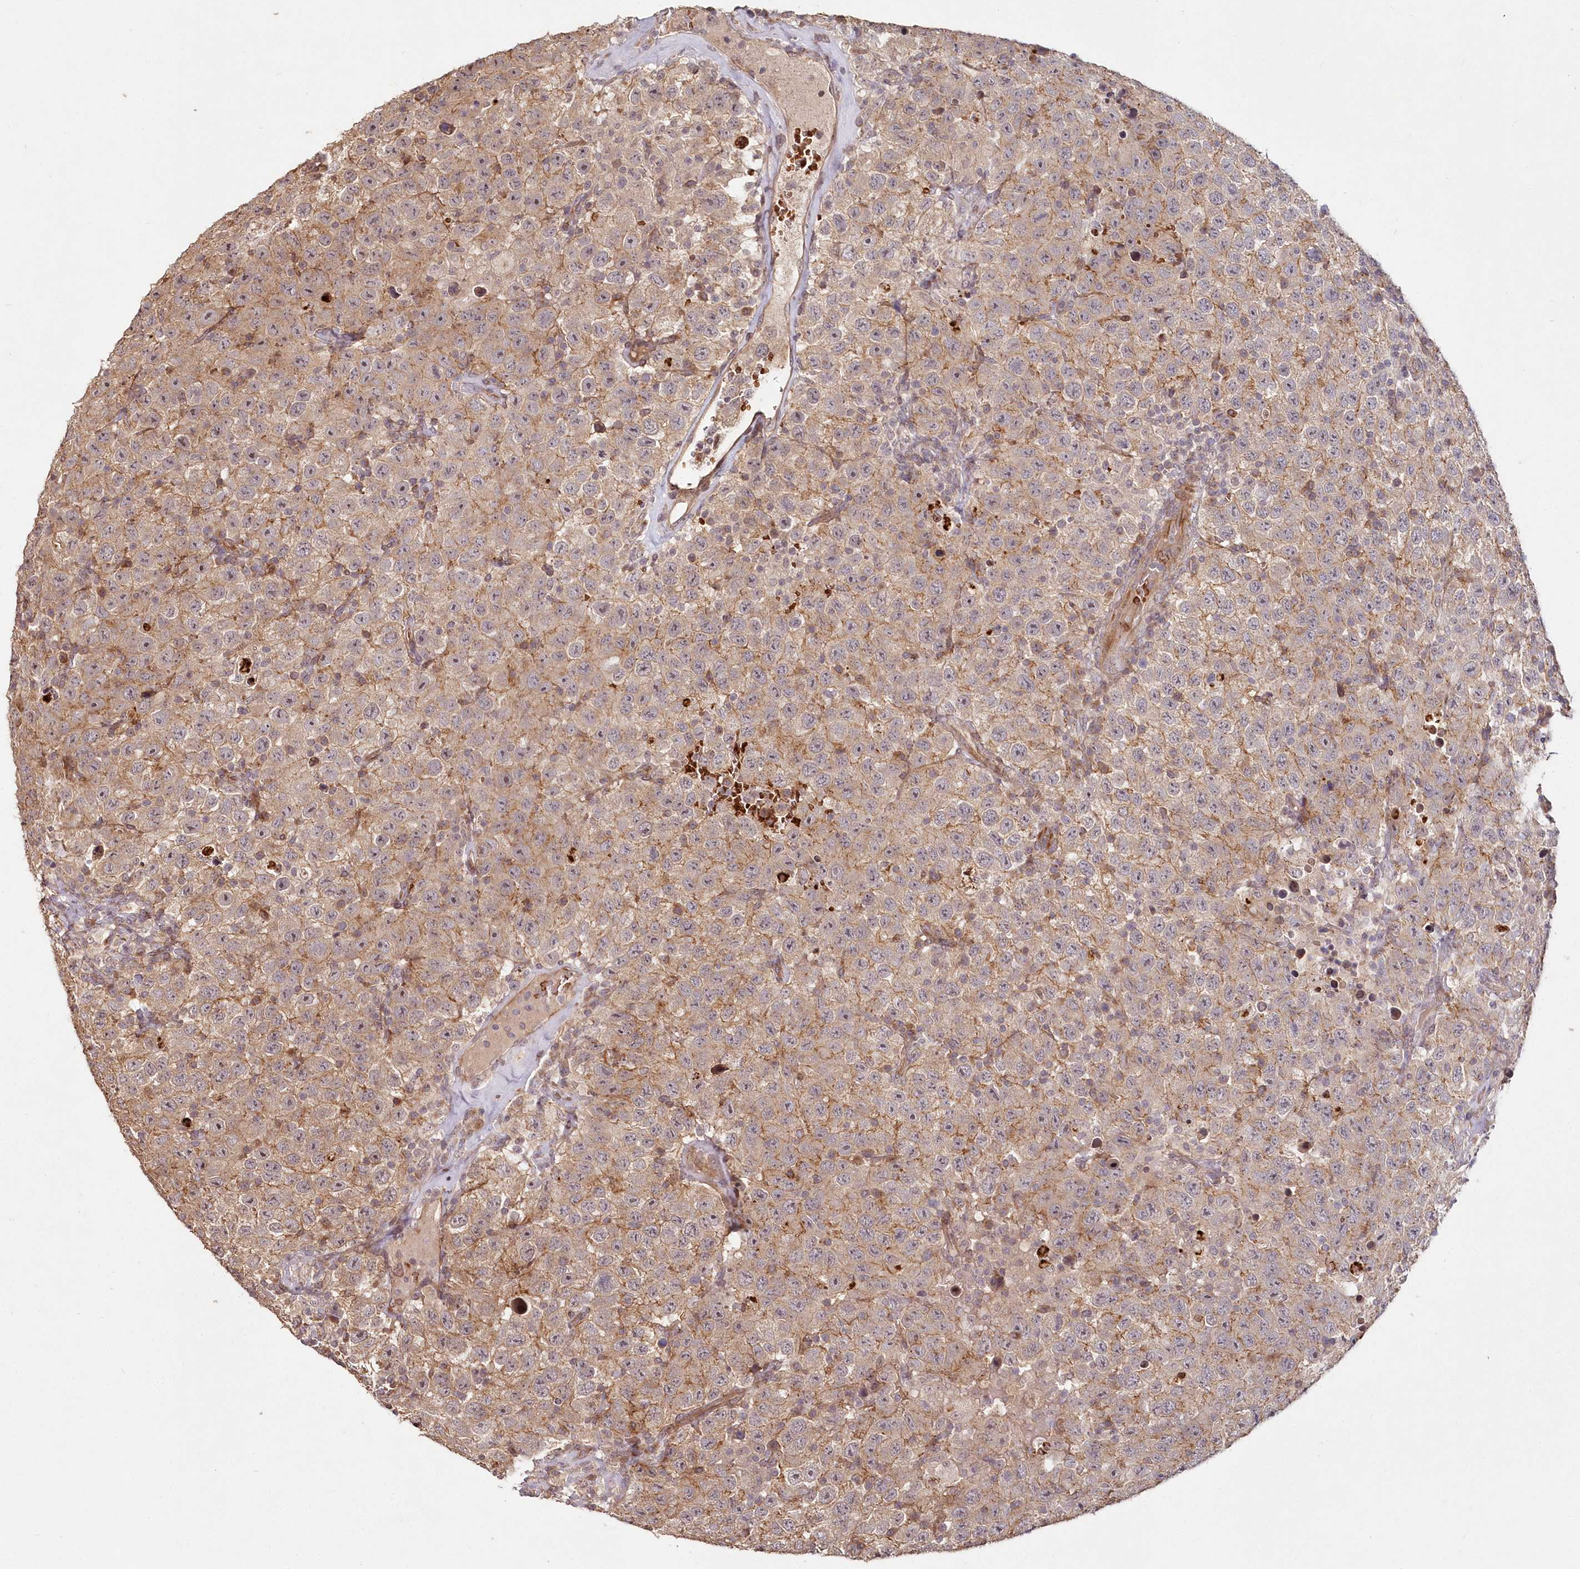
{"staining": {"intensity": "weak", "quantity": ">75%", "location": "cytoplasmic/membranous"}, "tissue": "testis cancer", "cell_type": "Tumor cells", "image_type": "cancer", "snomed": [{"axis": "morphology", "description": "Seminoma, NOS"}, {"axis": "topography", "description": "Testis"}], "caption": "Approximately >75% of tumor cells in human testis seminoma exhibit weak cytoplasmic/membranous protein staining as visualized by brown immunohistochemical staining.", "gene": "HYCC2", "patient": {"sex": "male", "age": 41}}